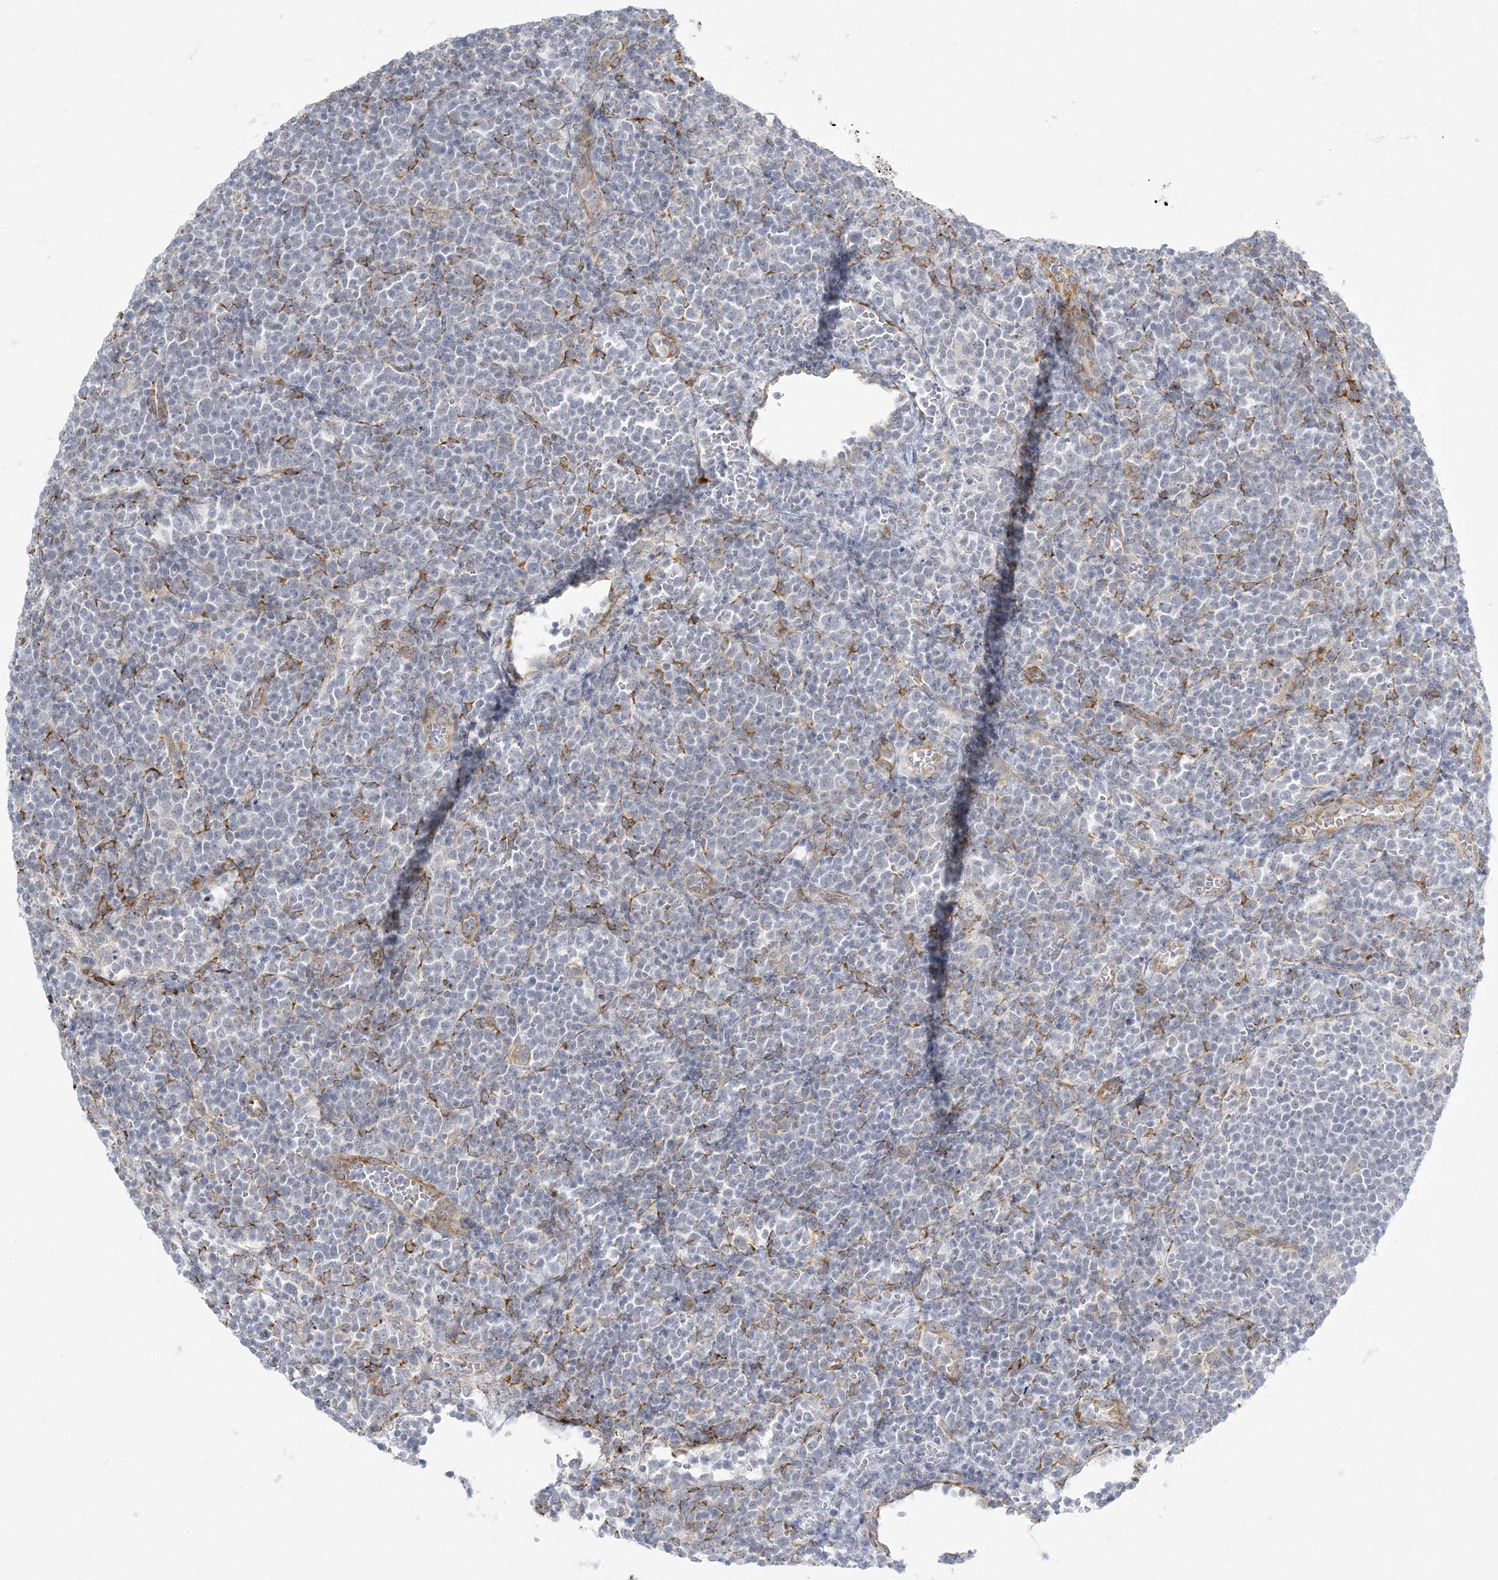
{"staining": {"intensity": "negative", "quantity": "none", "location": "none"}, "tissue": "lymphoma", "cell_type": "Tumor cells", "image_type": "cancer", "snomed": [{"axis": "morphology", "description": "Malignant lymphoma, non-Hodgkin's type, High grade"}, {"axis": "topography", "description": "Lymph node"}], "caption": "The photomicrograph displays no staining of tumor cells in lymphoma.", "gene": "ZC3H6", "patient": {"sex": "male", "age": 61}}